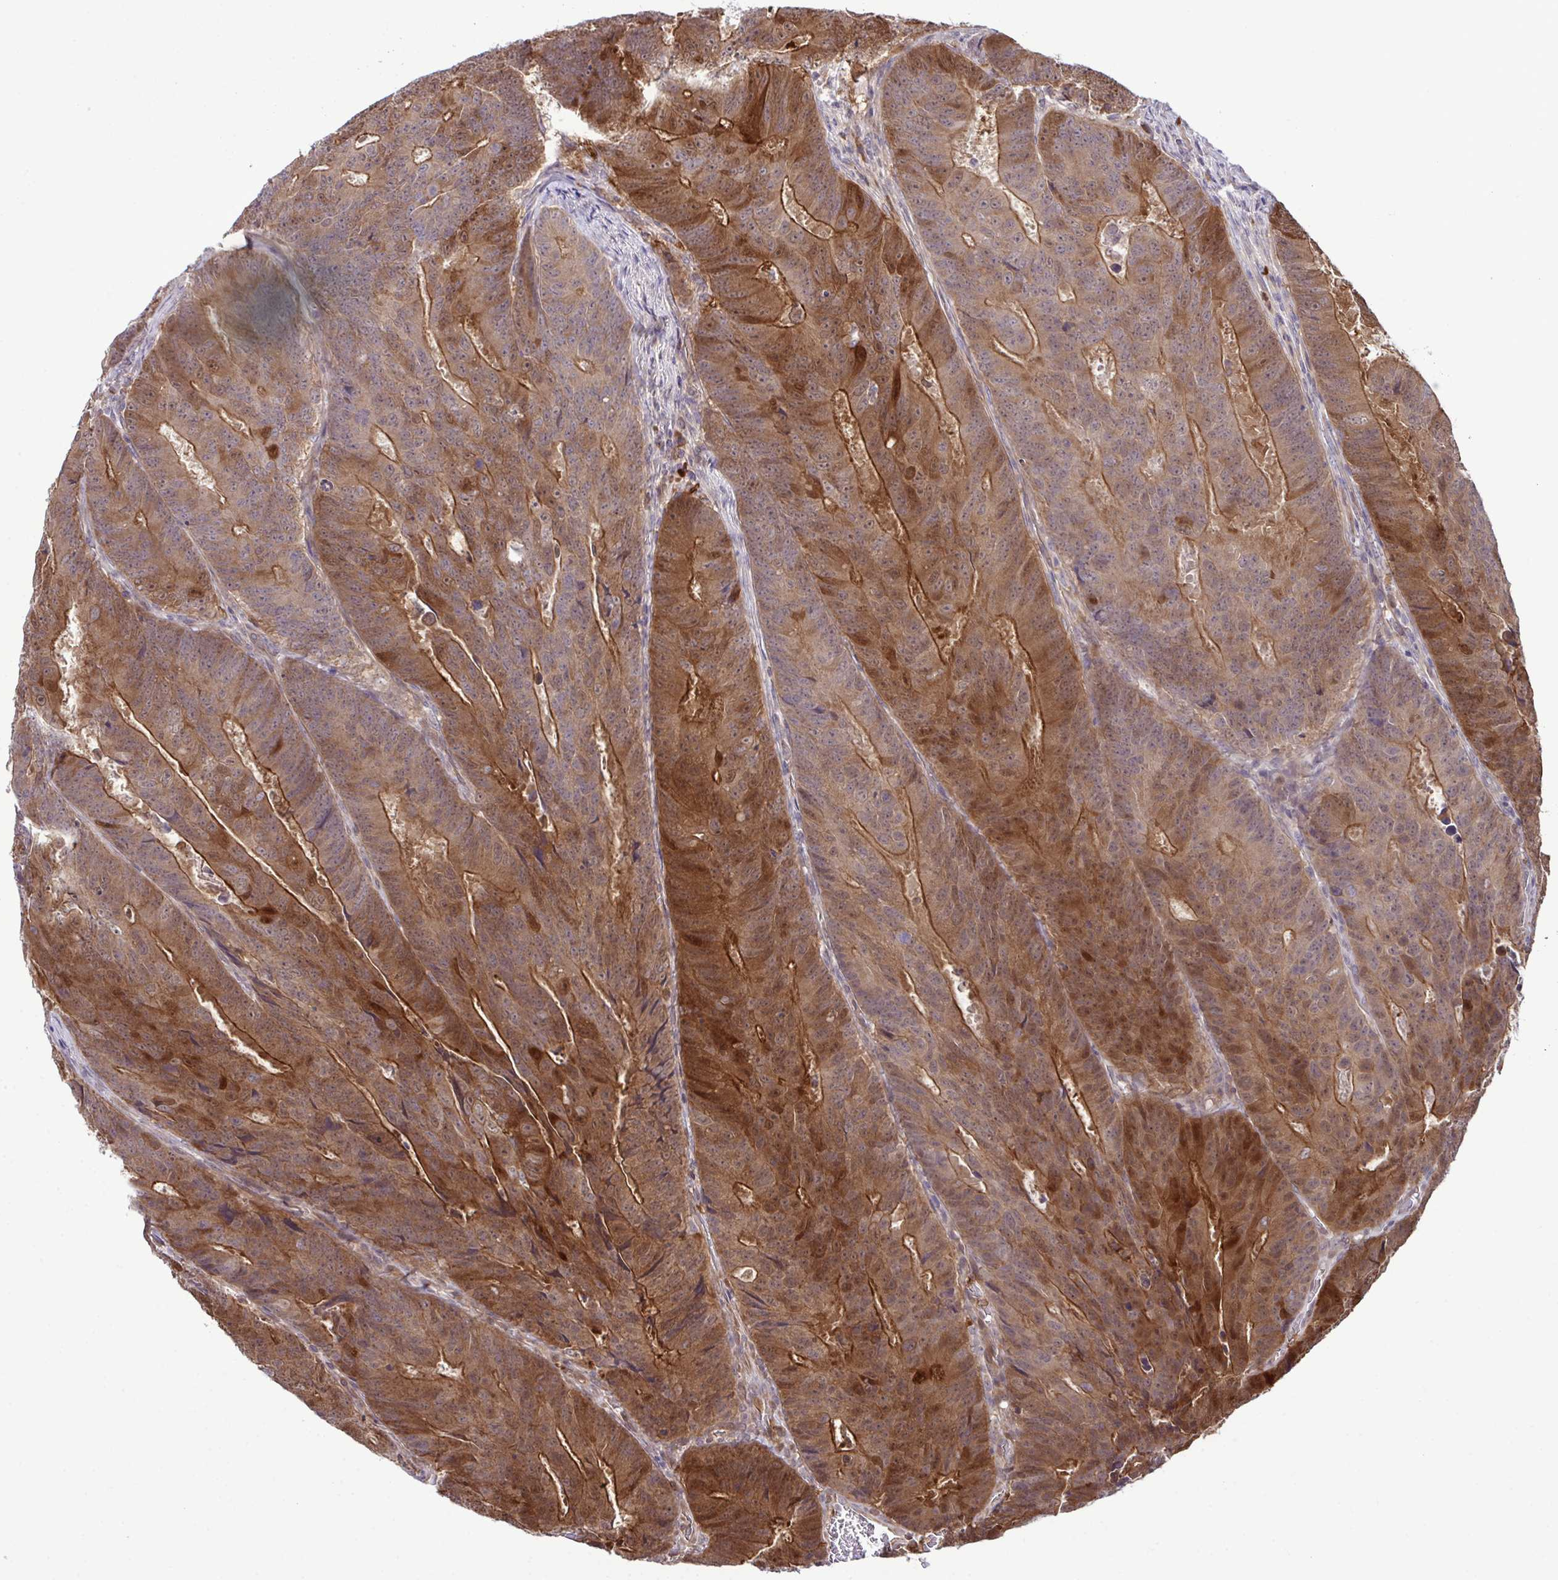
{"staining": {"intensity": "moderate", "quantity": ">75%", "location": "cytoplasmic/membranous,nuclear"}, "tissue": "colorectal cancer", "cell_type": "Tumor cells", "image_type": "cancer", "snomed": [{"axis": "morphology", "description": "Adenocarcinoma, NOS"}, {"axis": "topography", "description": "Colon"}], "caption": "Moderate cytoplasmic/membranous and nuclear staining for a protein is appreciated in approximately >75% of tumor cells of colorectal cancer (adenocarcinoma) using IHC.", "gene": "CMPK1", "patient": {"sex": "female", "age": 48}}